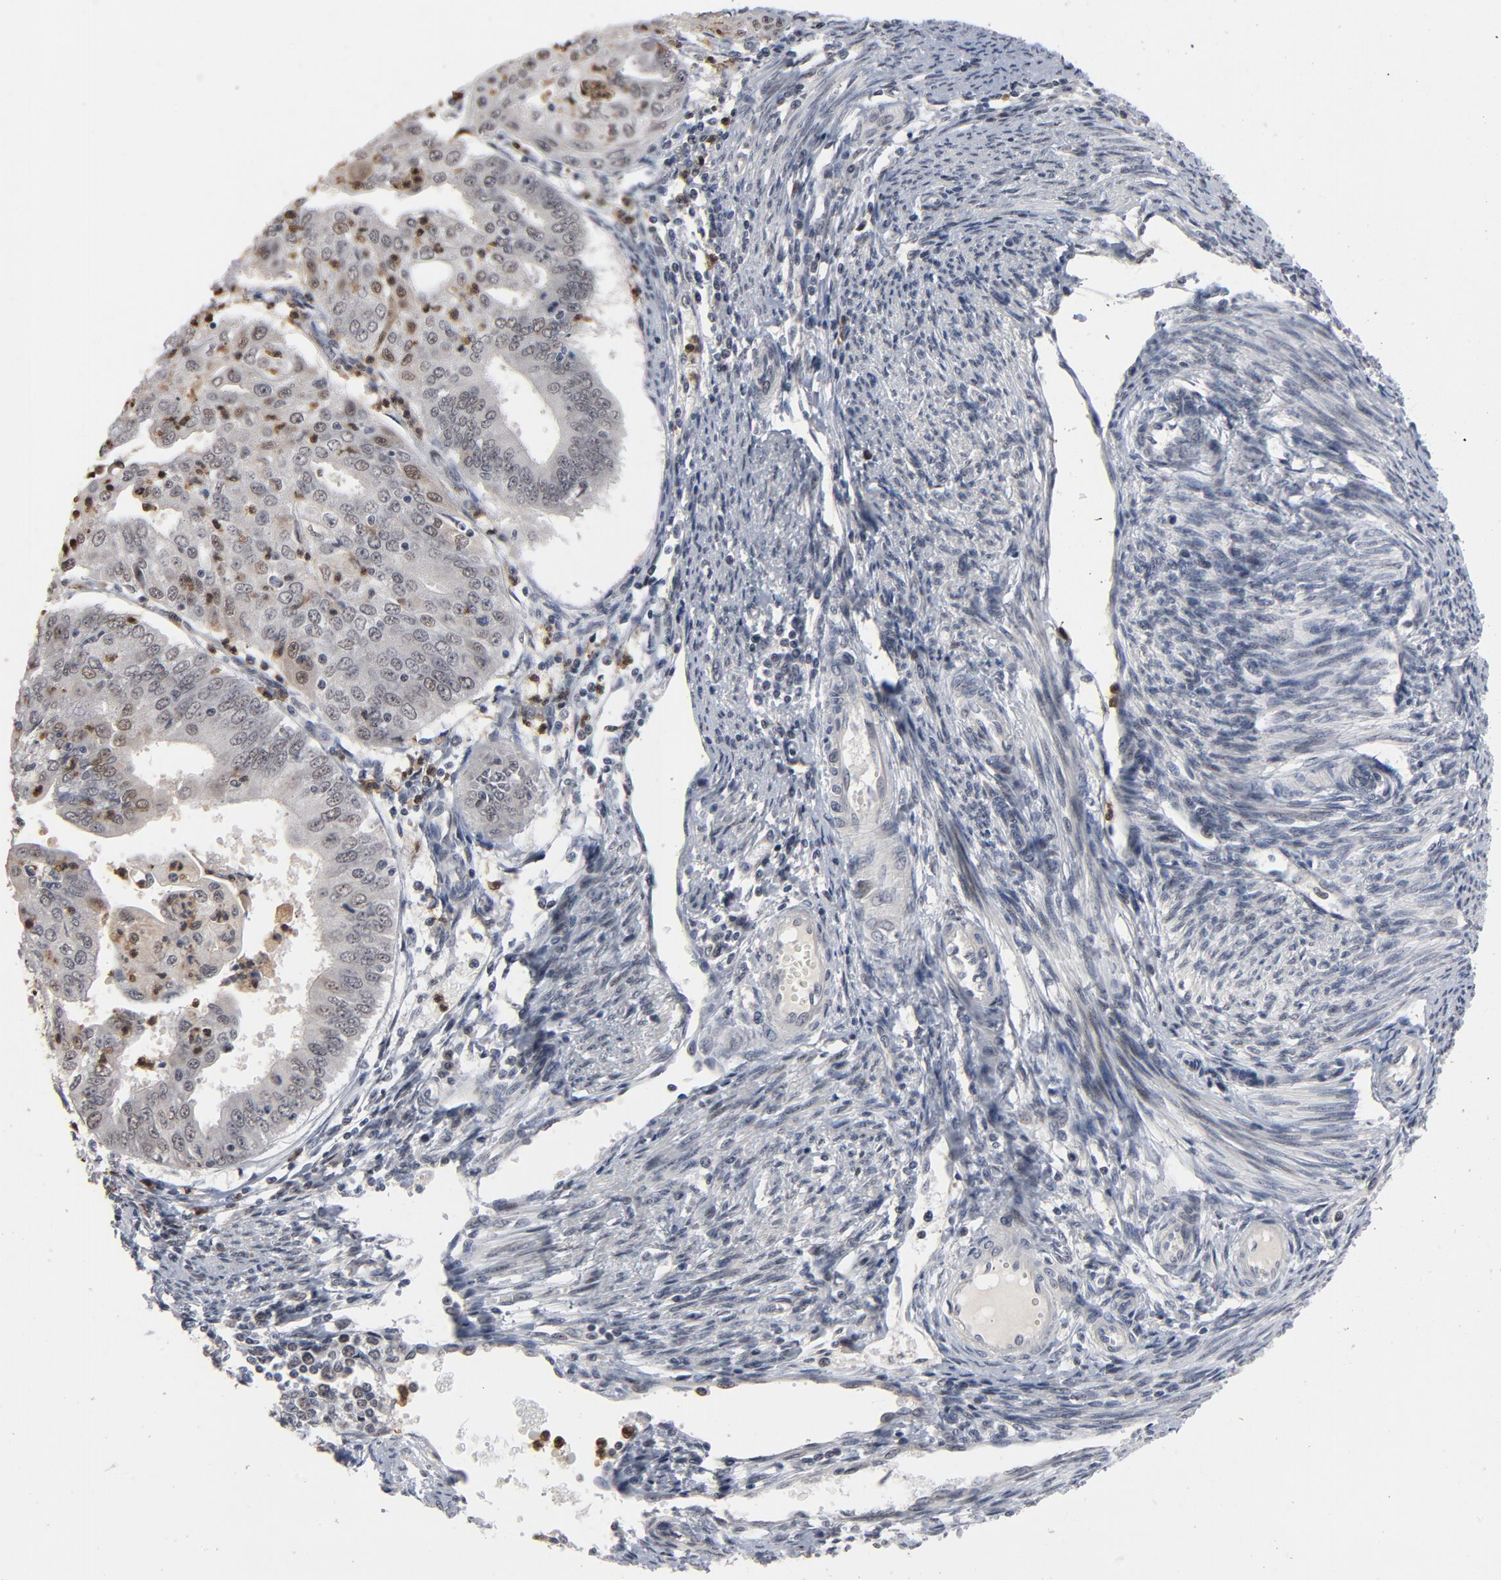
{"staining": {"intensity": "weak", "quantity": "25%-75%", "location": "nuclear"}, "tissue": "endometrial cancer", "cell_type": "Tumor cells", "image_type": "cancer", "snomed": [{"axis": "morphology", "description": "Adenocarcinoma, NOS"}, {"axis": "topography", "description": "Endometrium"}], "caption": "An image of human endometrial cancer (adenocarcinoma) stained for a protein reveals weak nuclear brown staining in tumor cells.", "gene": "RTL5", "patient": {"sex": "female", "age": 79}}